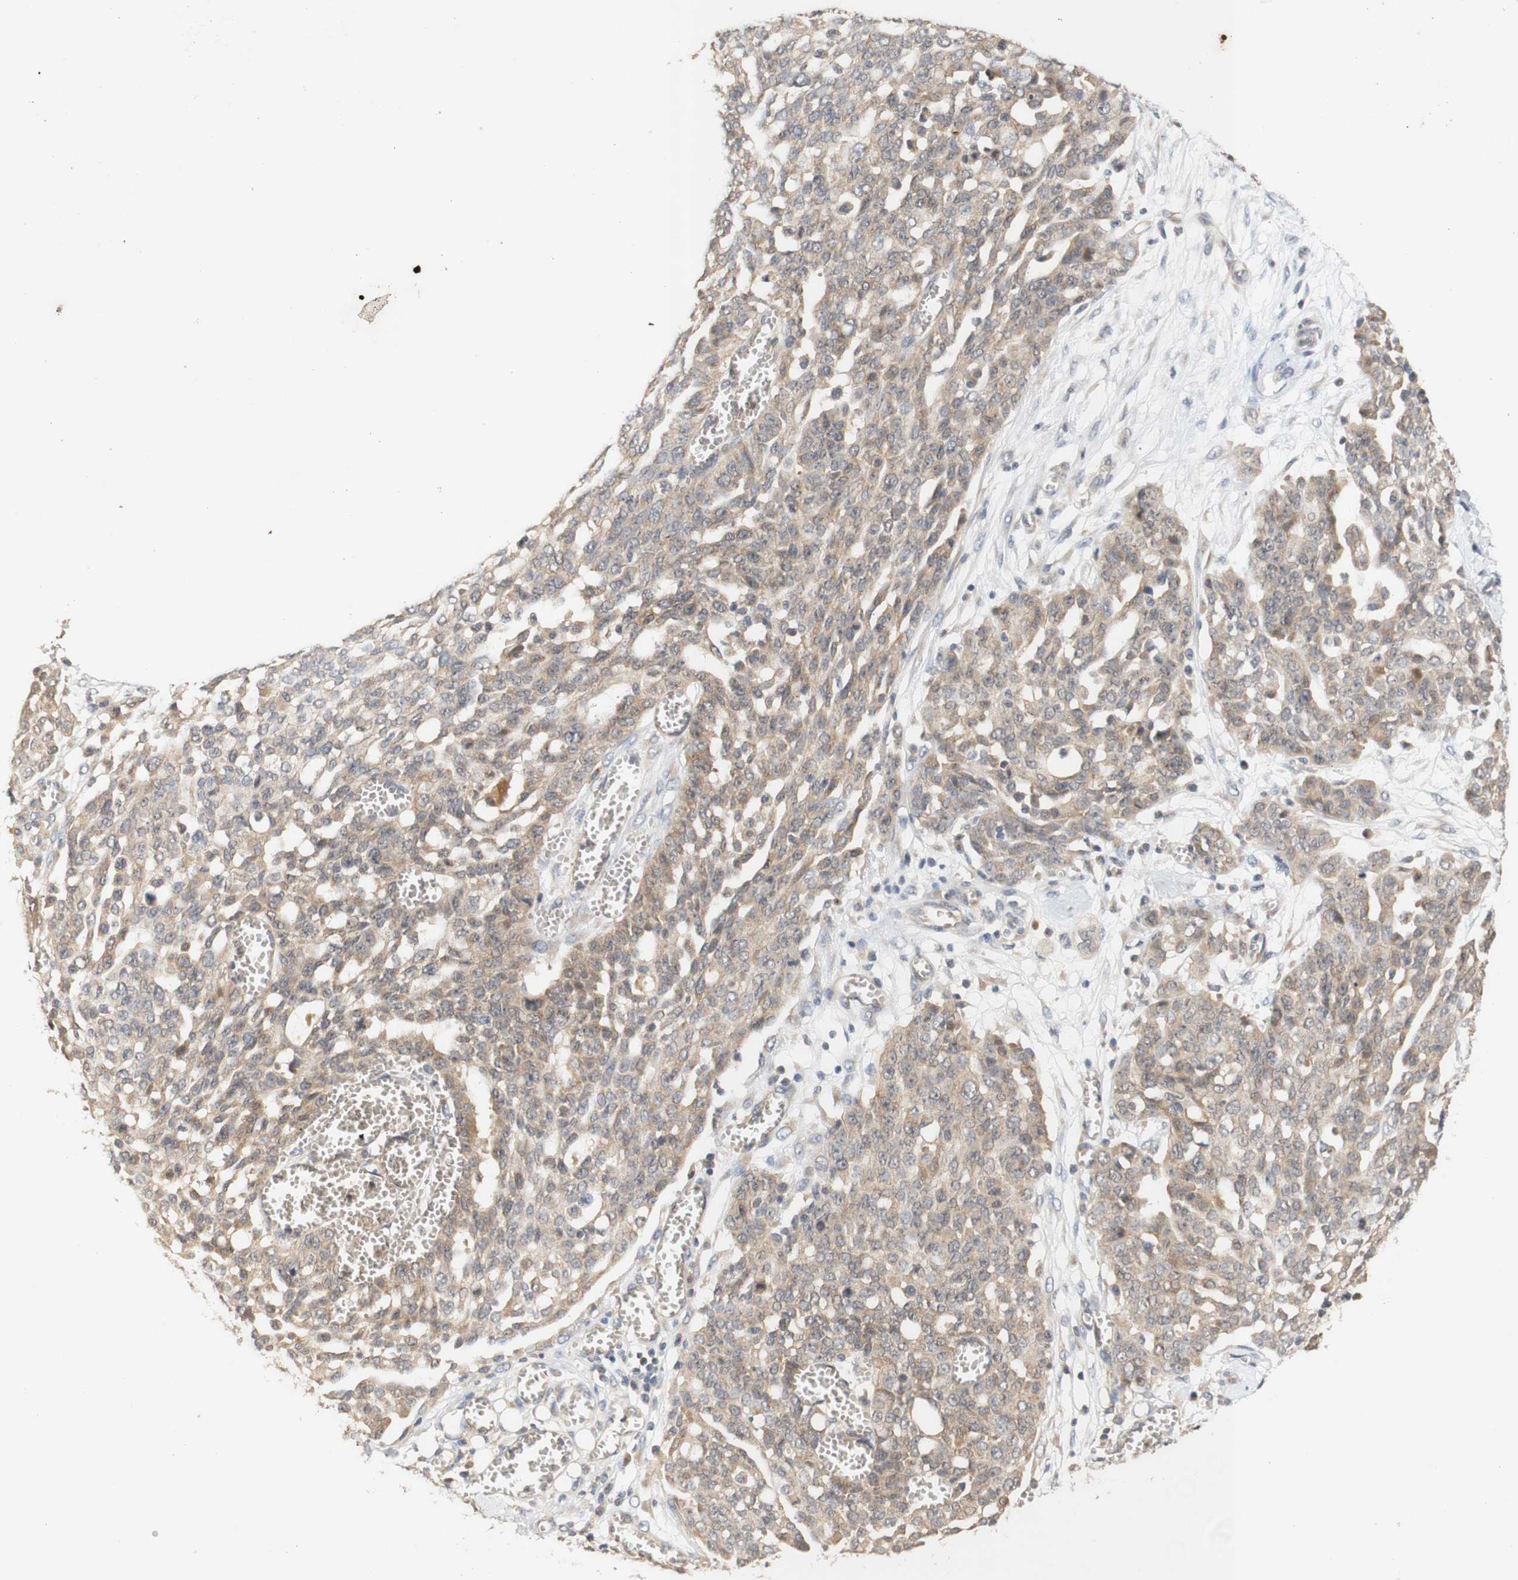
{"staining": {"intensity": "moderate", "quantity": ">75%", "location": "cytoplasmic/membranous"}, "tissue": "ovarian cancer", "cell_type": "Tumor cells", "image_type": "cancer", "snomed": [{"axis": "morphology", "description": "Cystadenocarcinoma, serous, NOS"}, {"axis": "topography", "description": "Soft tissue"}, {"axis": "topography", "description": "Ovary"}], "caption": "Ovarian serous cystadenocarcinoma was stained to show a protein in brown. There is medium levels of moderate cytoplasmic/membranous expression in approximately >75% of tumor cells.", "gene": "PIN1", "patient": {"sex": "female", "age": 57}}